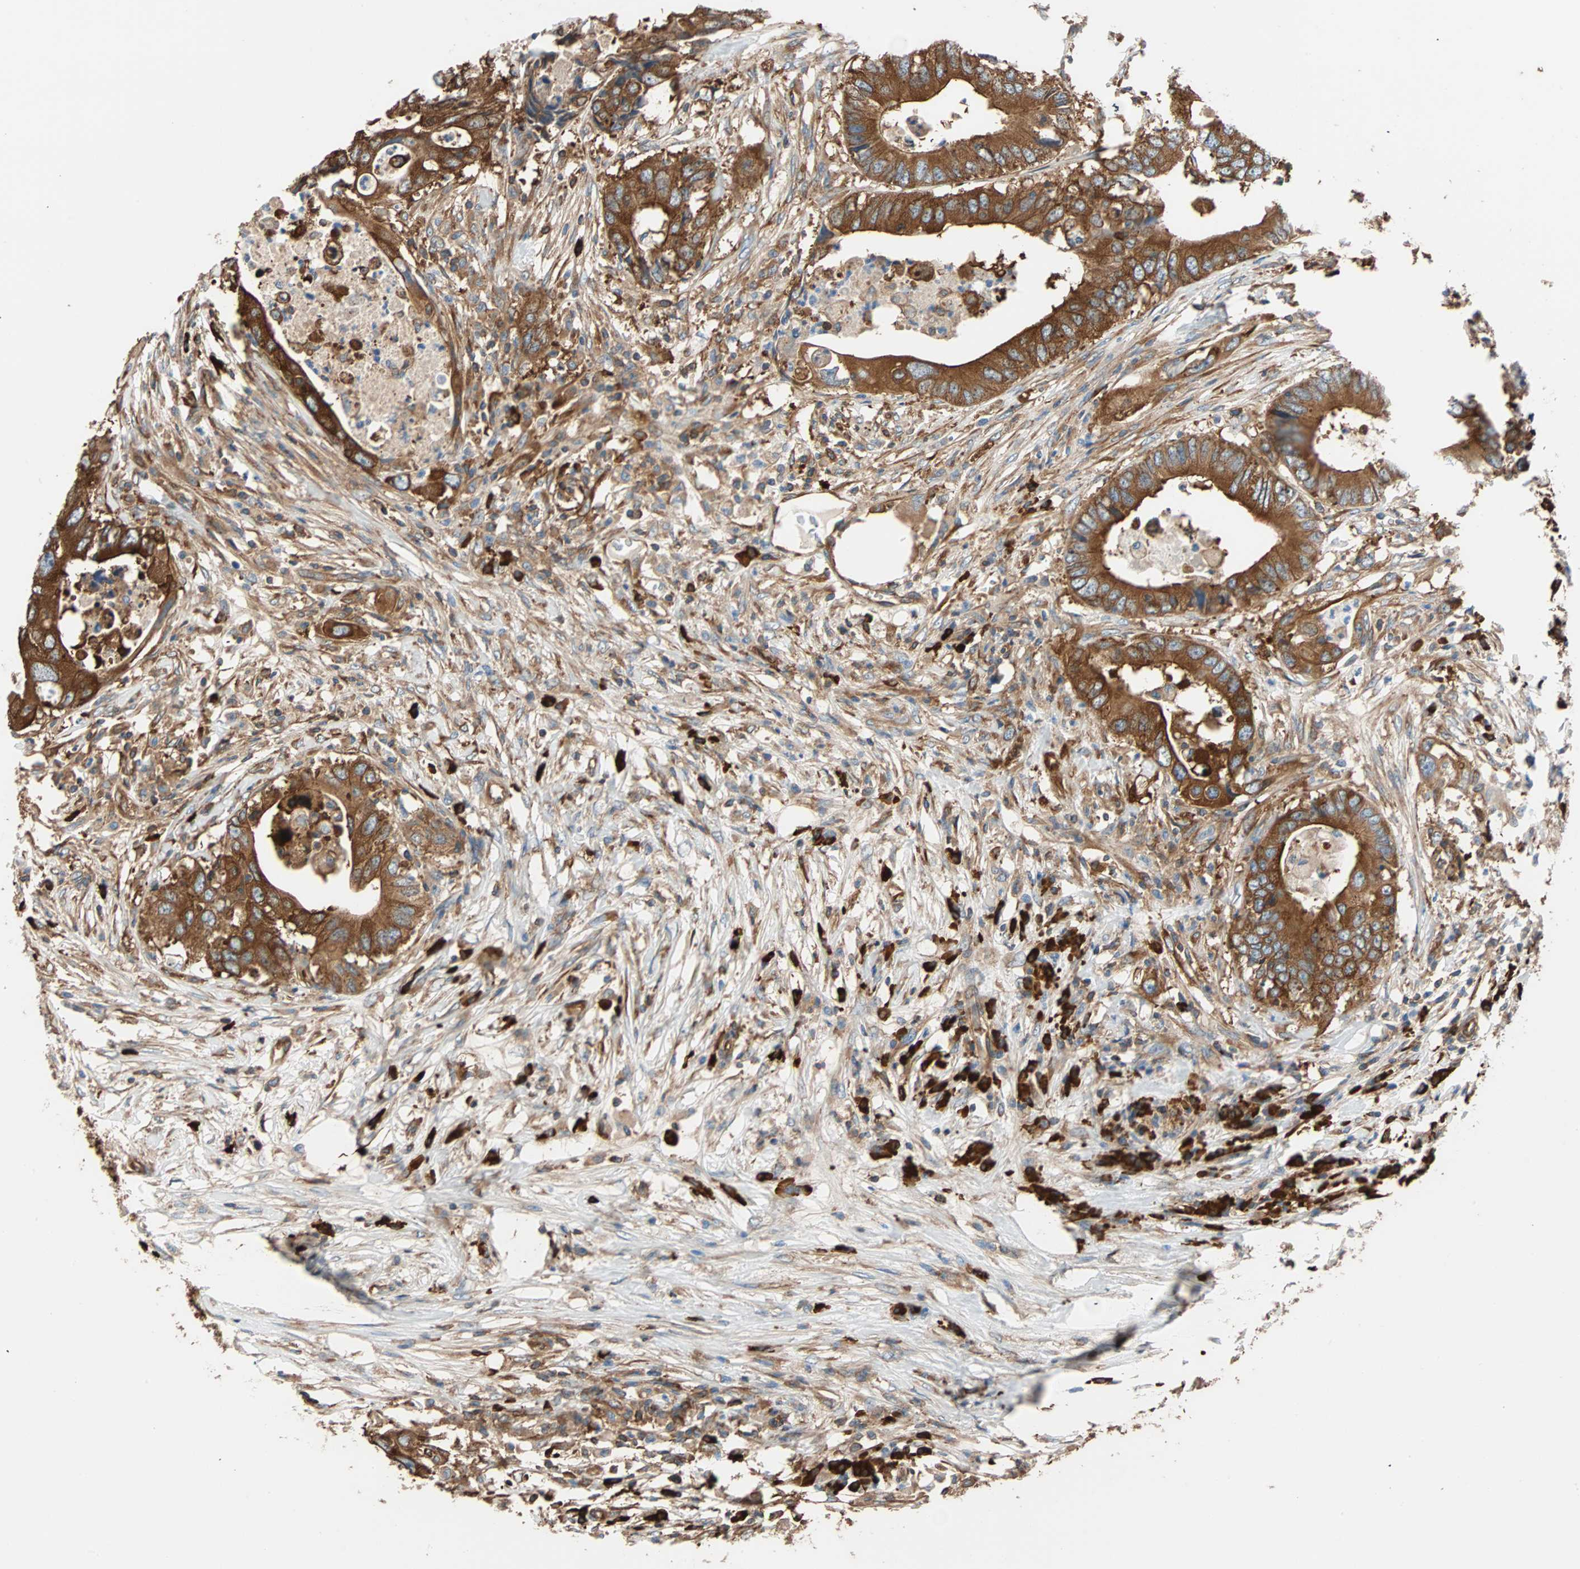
{"staining": {"intensity": "strong", "quantity": ">75%", "location": "cytoplasmic/membranous"}, "tissue": "colorectal cancer", "cell_type": "Tumor cells", "image_type": "cancer", "snomed": [{"axis": "morphology", "description": "Adenocarcinoma, NOS"}, {"axis": "topography", "description": "Colon"}], "caption": "Strong cytoplasmic/membranous staining for a protein is appreciated in approximately >75% of tumor cells of colorectal adenocarcinoma using immunohistochemistry.", "gene": "EEF2", "patient": {"sex": "male", "age": 71}}